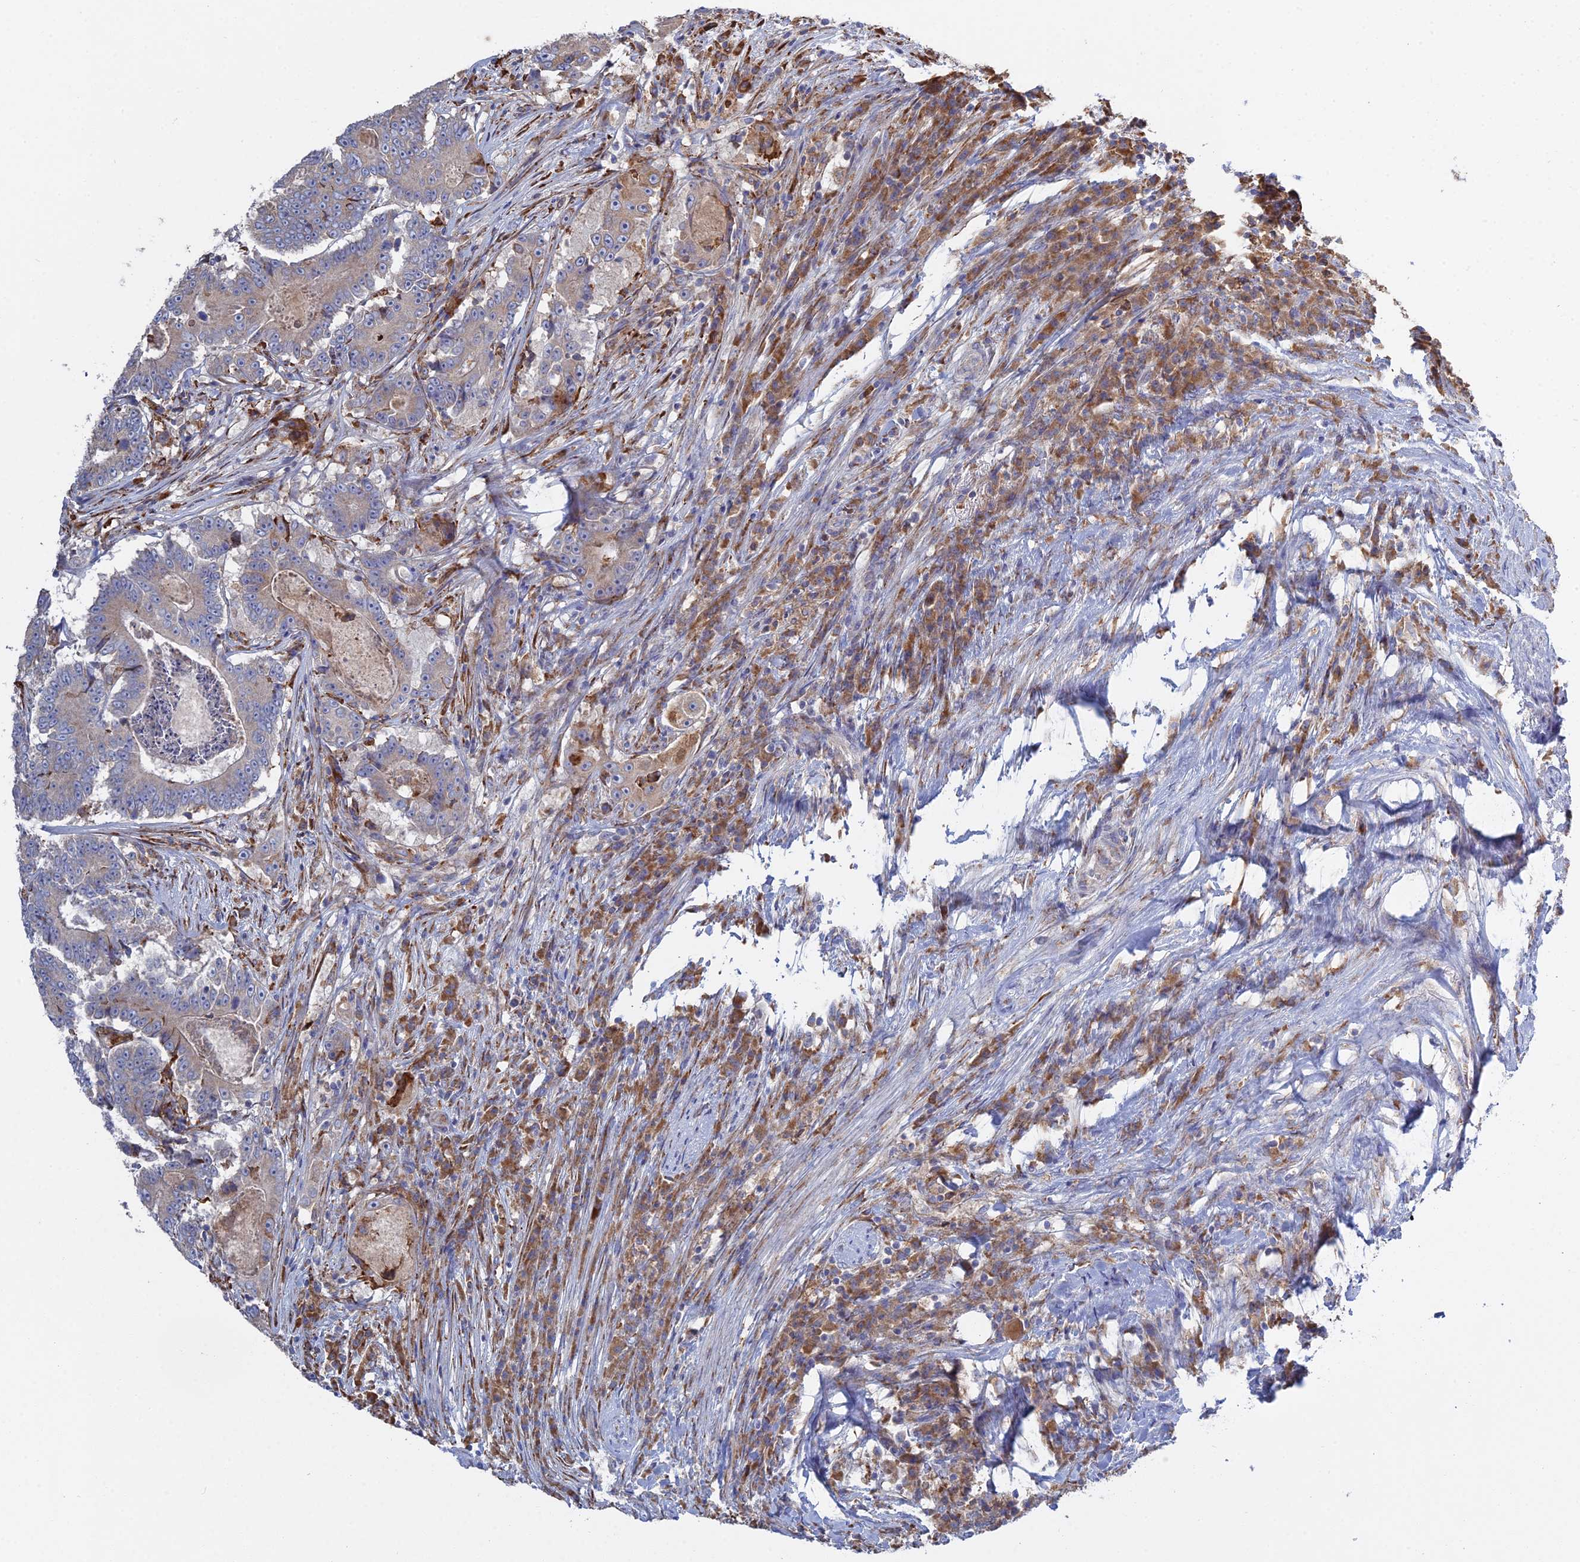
{"staining": {"intensity": "negative", "quantity": "none", "location": "none"}, "tissue": "colorectal cancer", "cell_type": "Tumor cells", "image_type": "cancer", "snomed": [{"axis": "morphology", "description": "Adenocarcinoma, NOS"}, {"axis": "topography", "description": "Colon"}], "caption": "Tumor cells show no significant protein staining in colorectal cancer.", "gene": "TRAPPC6A", "patient": {"sex": "male", "age": 83}}